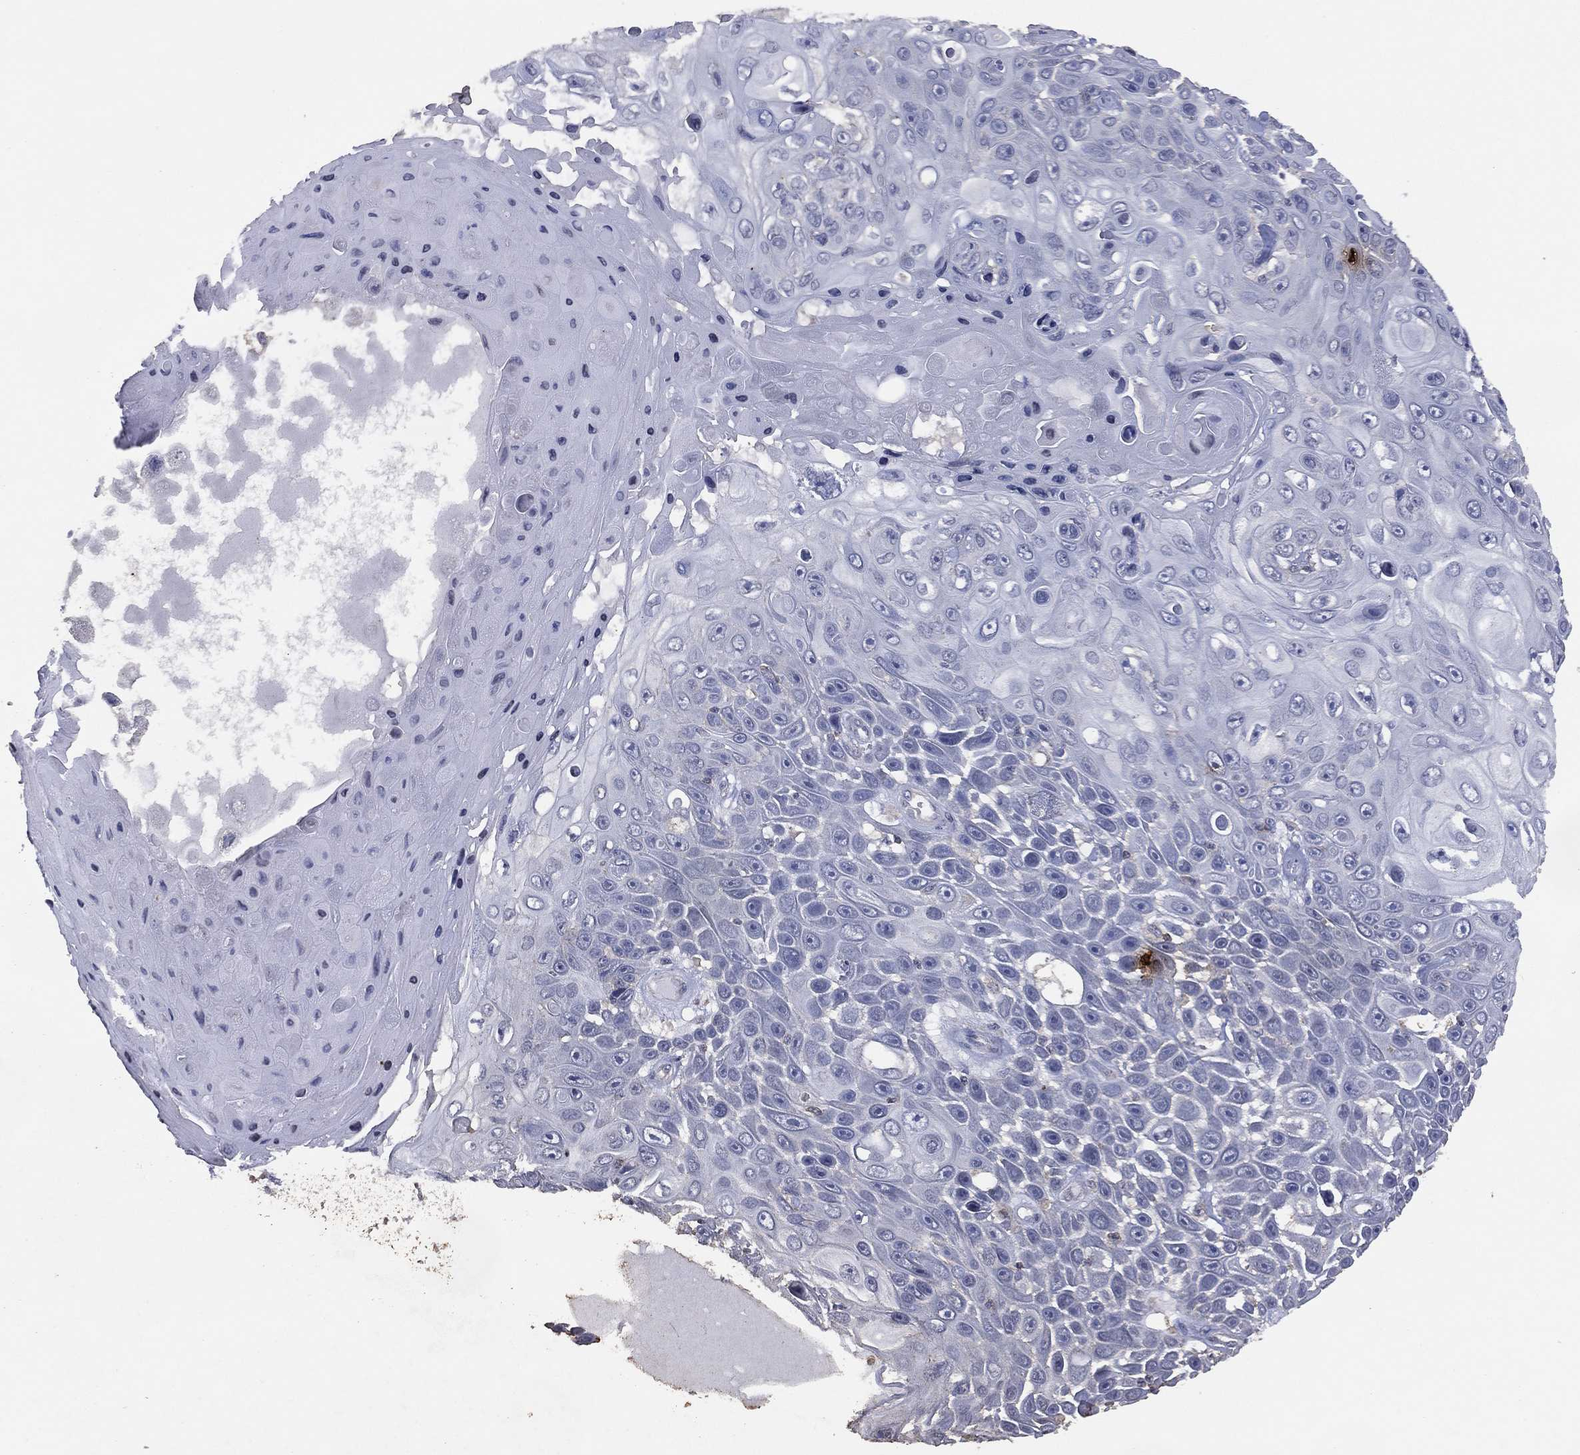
{"staining": {"intensity": "negative", "quantity": "none", "location": "none"}, "tissue": "skin cancer", "cell_type": "Tumor cells", "image_type": "cancer", "snomed": [{"axis": "morphology", "description": "Squamous cell carcinoma, NOS"}, {"axis": "topography", "description": "Skin"}], "caption": "An image of skin cancer stained for a protein shows no brown staining in tumor cells. (Brightfield microscopy of DAB immunohistochemistry at high magnification).", "gene": "ADPRHL1", "patient": {"sex": "male", "age": 82}}